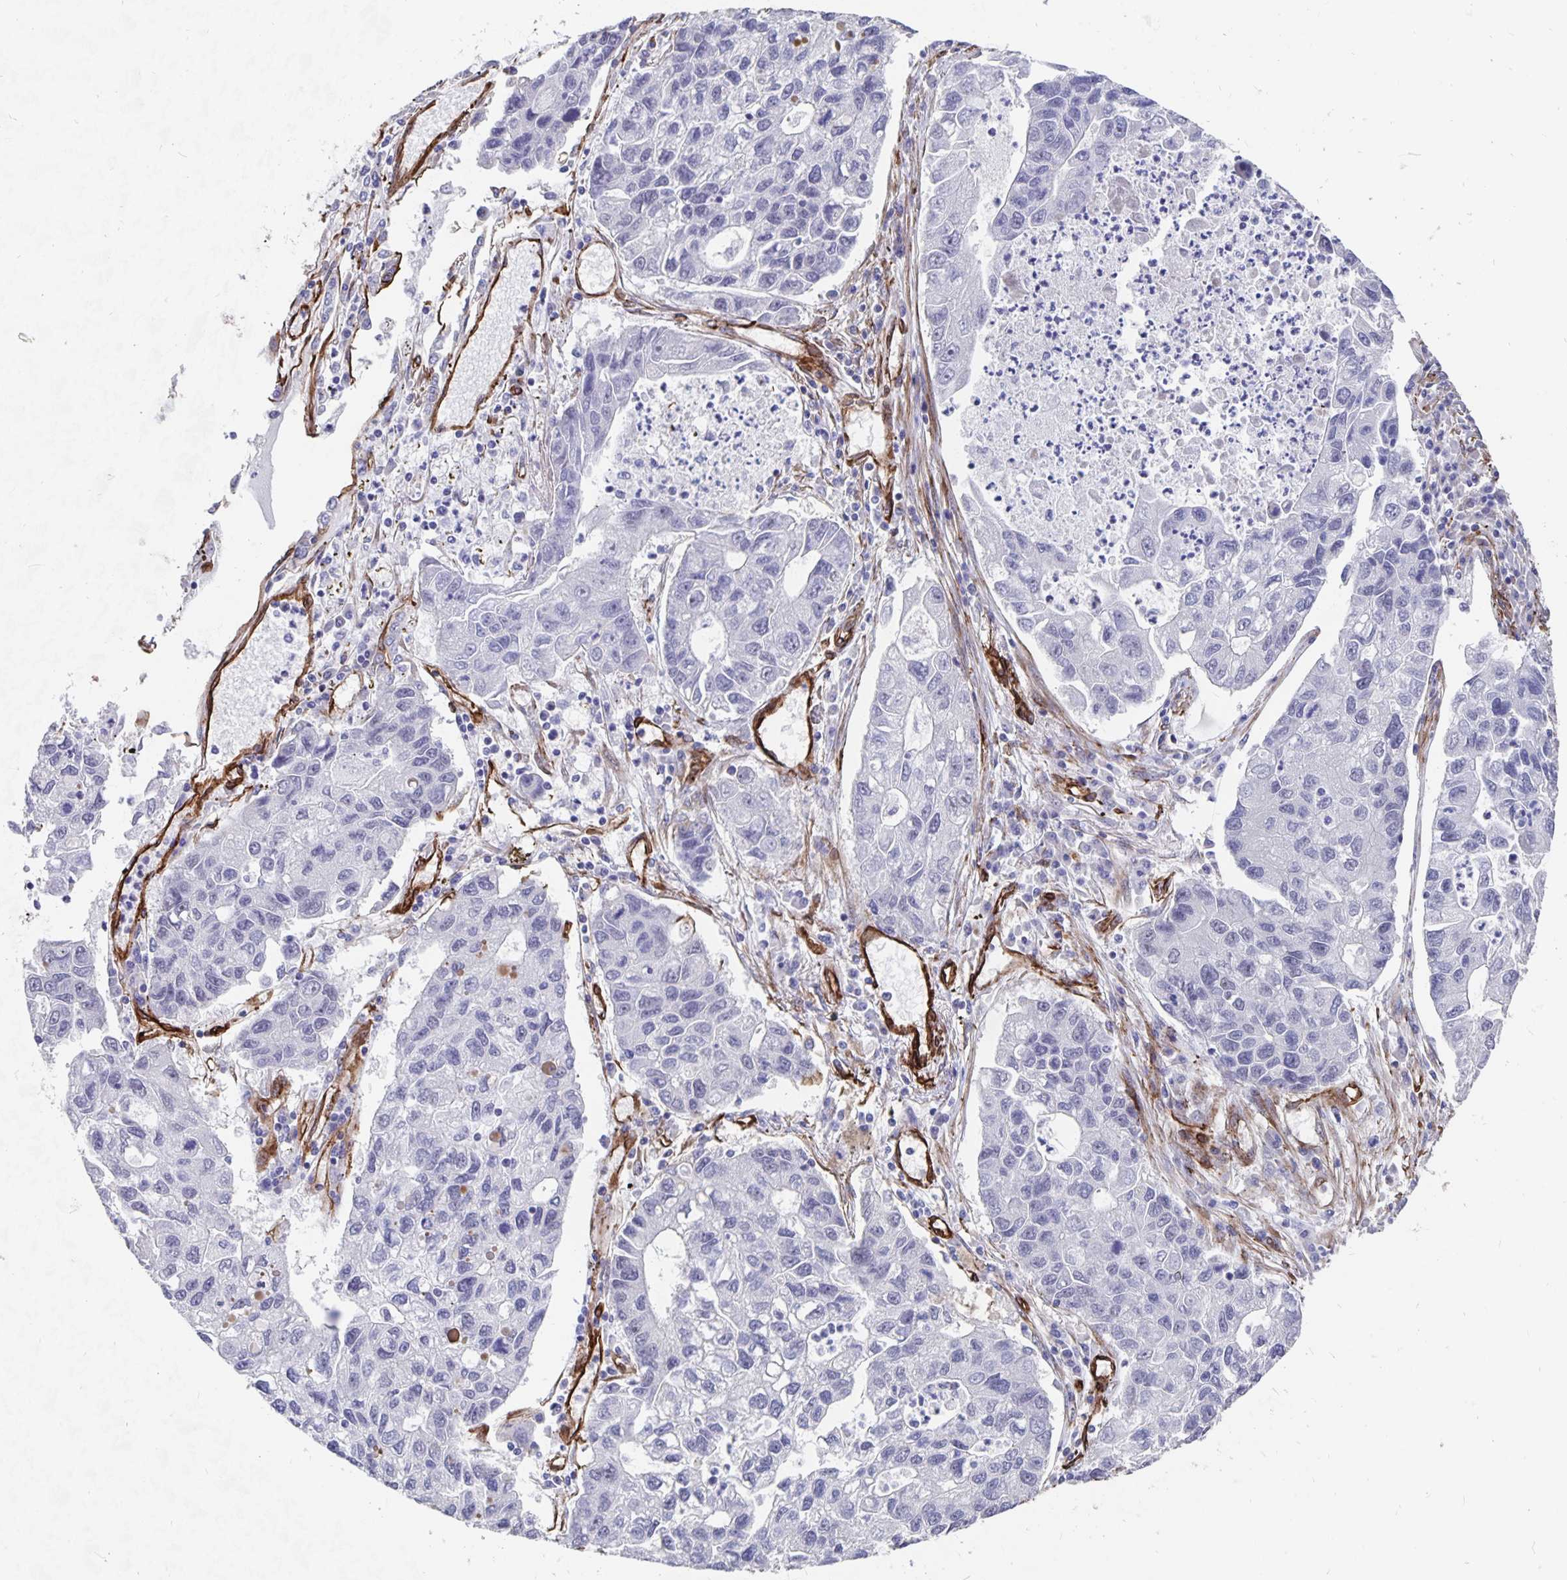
{"staining": {"intensity": "negative", "quantity": "none", "location": "none"}, "tissue": "lung cancer", "cell_type": "Tumor cells", "image_type": "cancer", "snomed": [{"axis": "morphology", "description": "Adenocarcinoma, NOS"}, {"axis": "topography", "description": "Bronchus"}, {"axis": "topography", "description": "Lung"}], "caption": "Immunohistochemistry (IHC) histopathology image of neoplastic tissue: human adenocarcinoma (lung) stained with DAB (3,3'-diaminobenzidine) demonstrates no significant protein expression in tumor cells.", "gene": "DCHS2", "patient": {"sex": "female", "age": 51}}